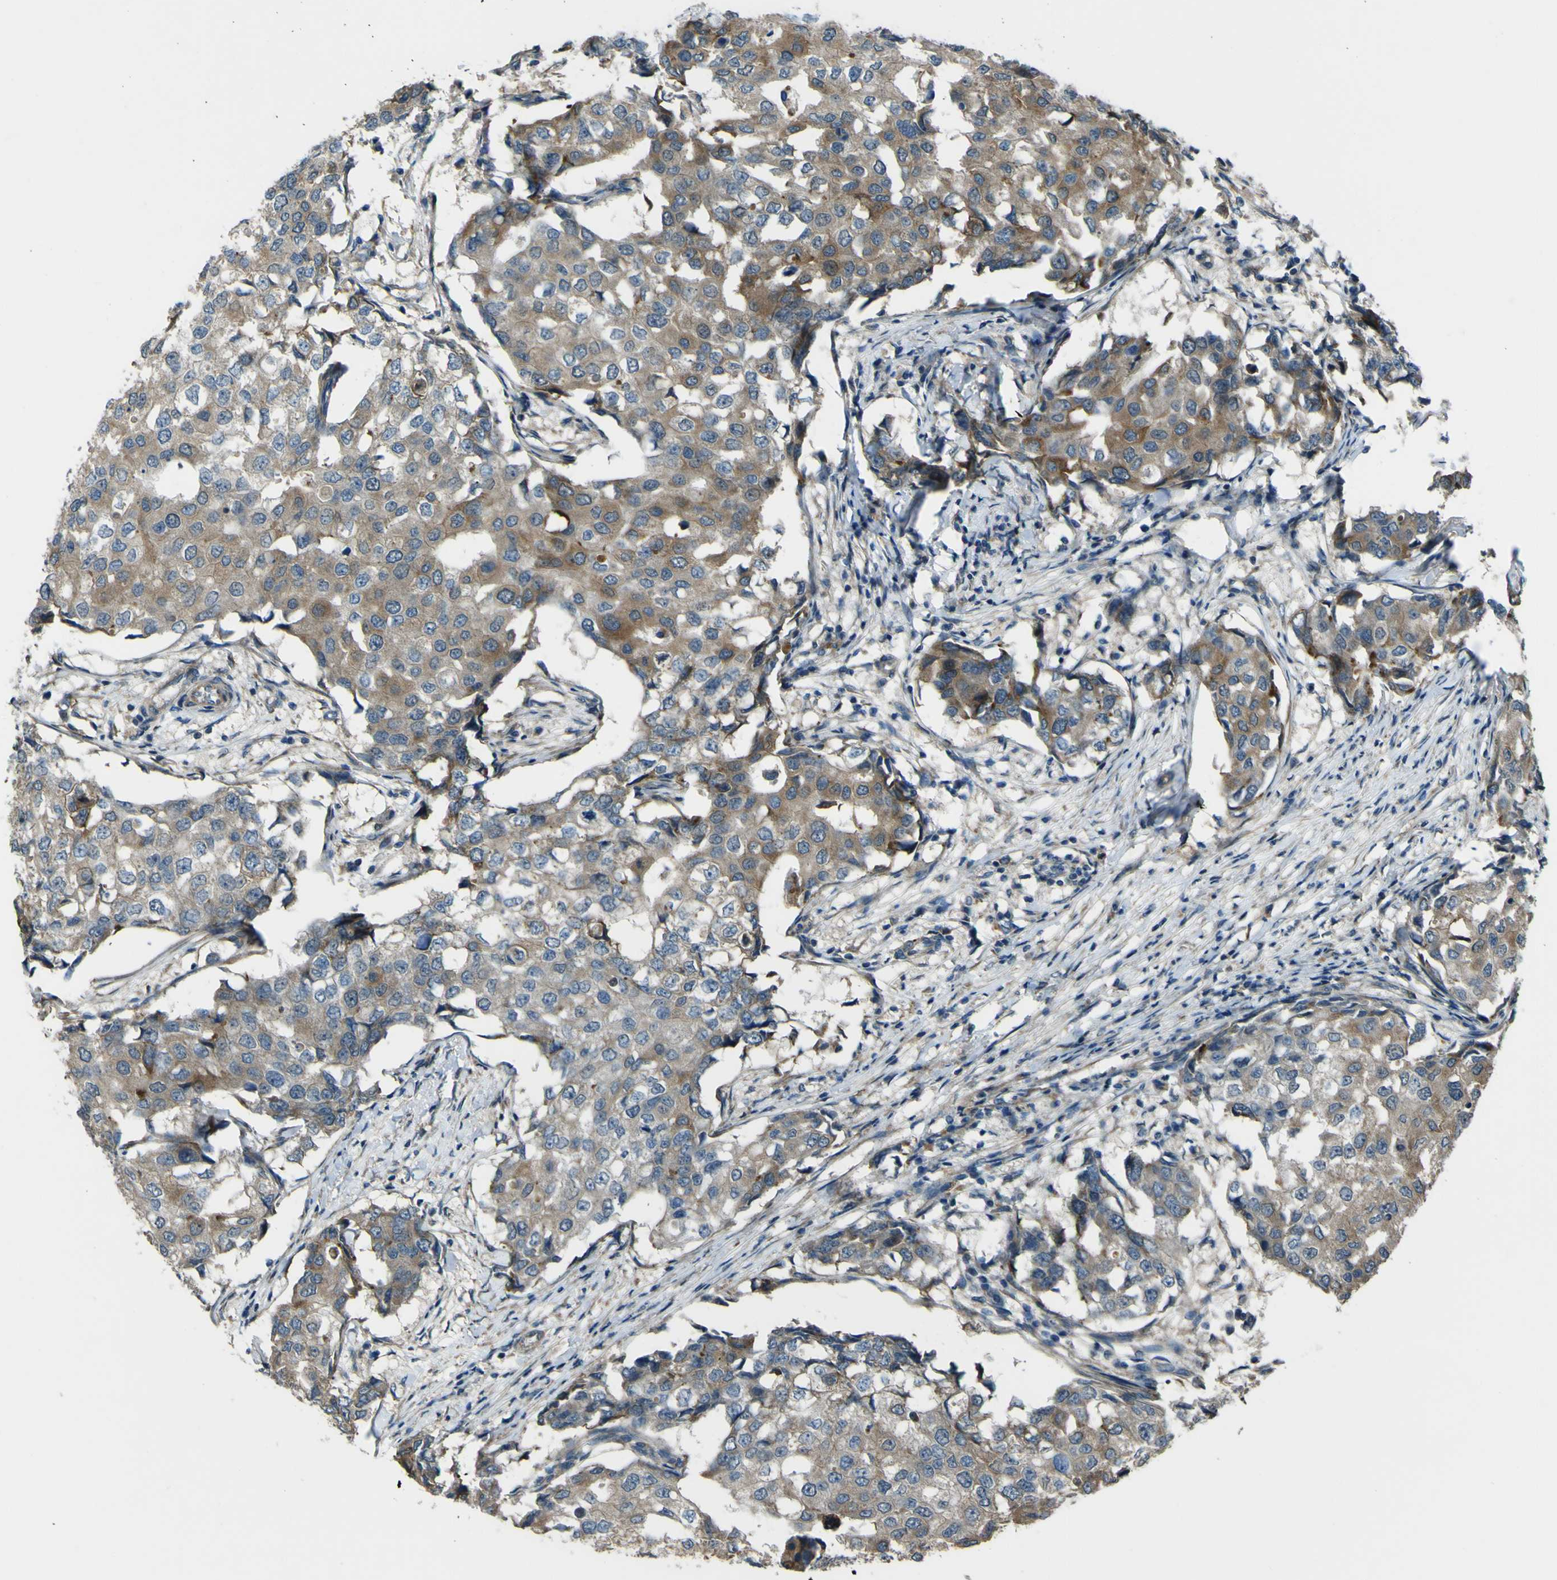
{"staining": {"intensity": "moderate", "quantity": ">75%", "location": "cytoplasmic/membranous"}, "tissue": "breast cancer", "cell_type": "Tumor cells", "image_type": "cancer", "snomed": [{"axis": "morphology", "description": "Duct carcinoma"}, {"axis": "topography", "description": "Breast"}], "caption": "Brown immunohistochemical staining in human breast cancer shows moderate cytoplasmic/membranous expression in about >75% of tumor cells.", "gene": "NAALADL2", "patient": {"sex": "female", "age": 27}}